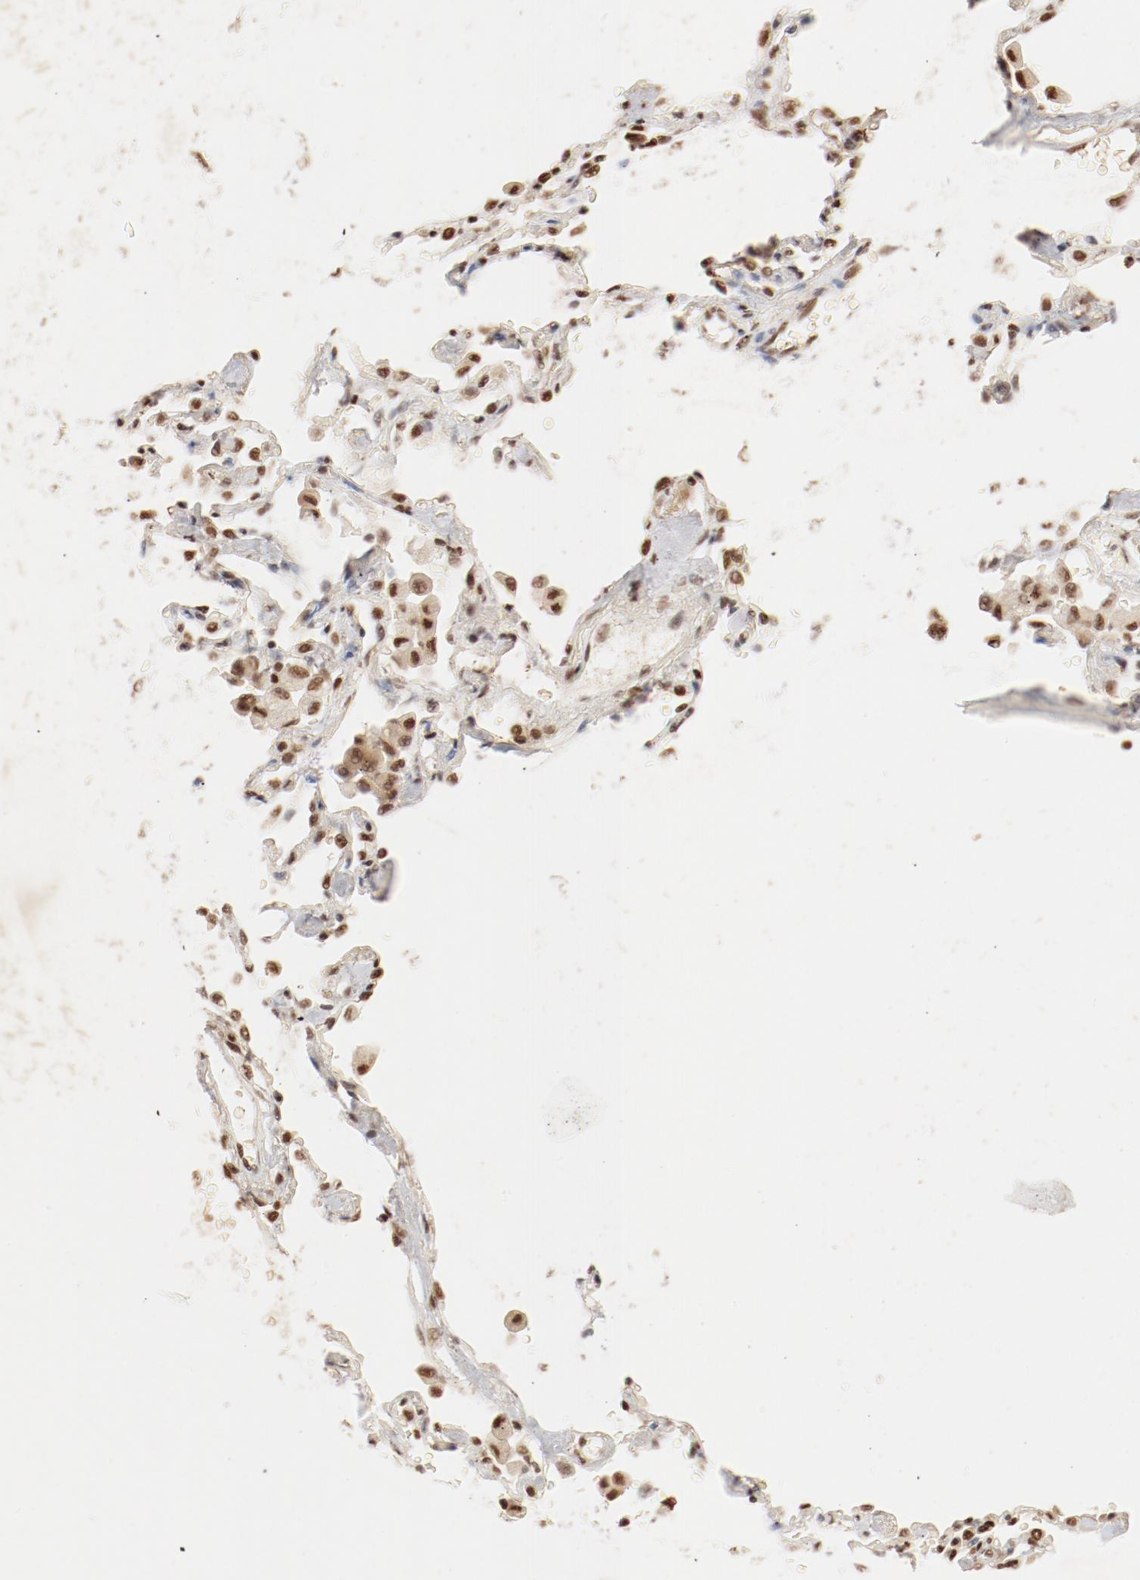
{"staining": {"intensity": "strong", "quantity": ">75%", "location": "nuclear"}, "tissue": "lung cancer", "cell_type": "Tumor cells", "image_type": "cancer", "snomed": [{"axis": "morphology", "description": "Adenocarcinoma, NOS"}, {"axis": "topography", "description": "Lung"}], "caption": "Immunohistochemical staining of lung cancer (adenocarcinoma) exhibits high levels of strong nuclear expression in about >75% of tumor cells.", "gene": "FAM50A", "patient": {"sex": "female", "age": 64}}